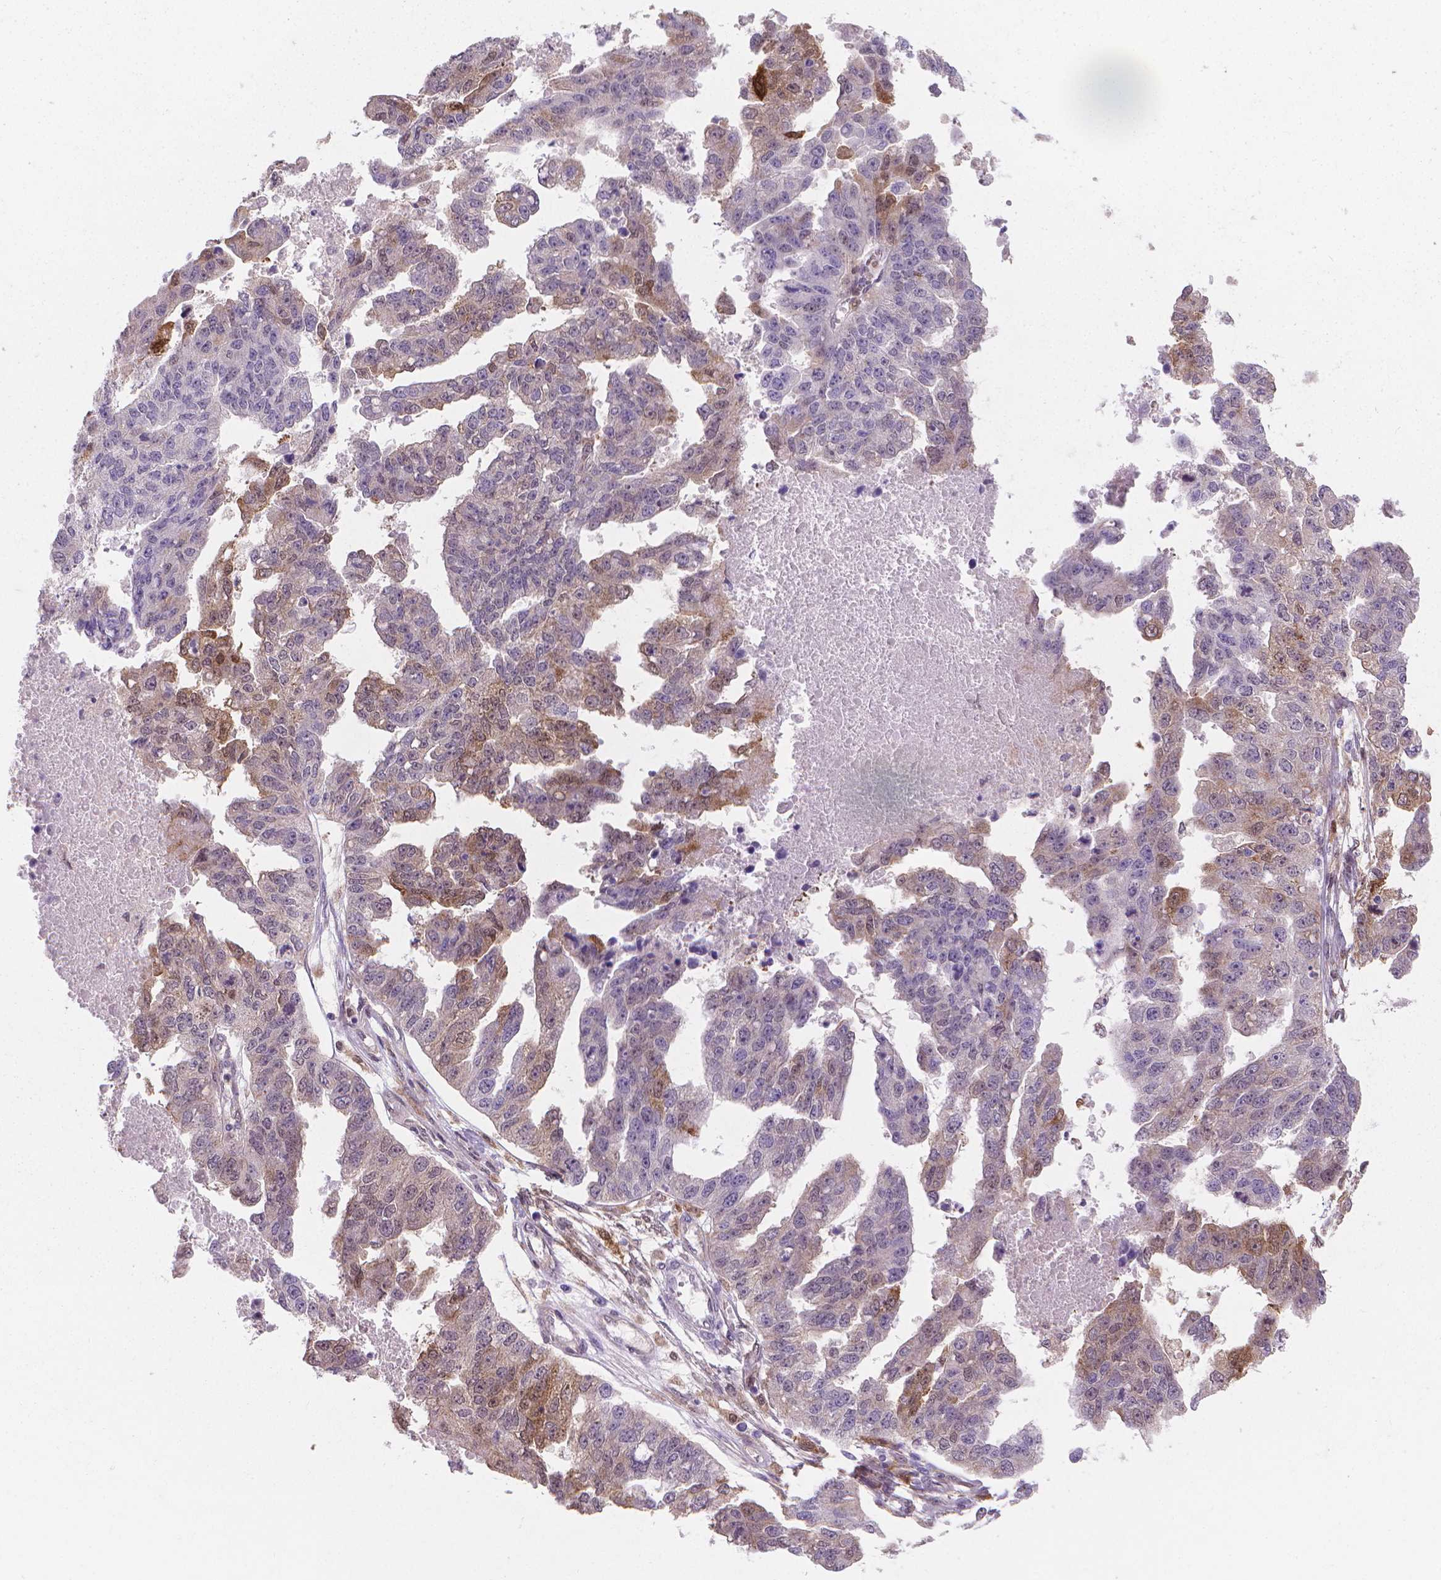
{"staining": {"intensity": "weak", "quantity": "<25%", "location": "cytoplasmic/membranous"}, "tissue": "ovarian cancer", "cell_type": "Tumor cells", "image_type": "cancer", "snomed": [{"axis": "morphology", "description": "Cystadenocarcinoma, serous, NOS"}, {"axis": "topography", "description": "Ovary"}], "caption": "The micrograph displays no staining of tumor cells in ovarian serous cystadenocarcinoma.", "gene": "TNFAIP2", "patient": {"sex": "female", "age": 58}}